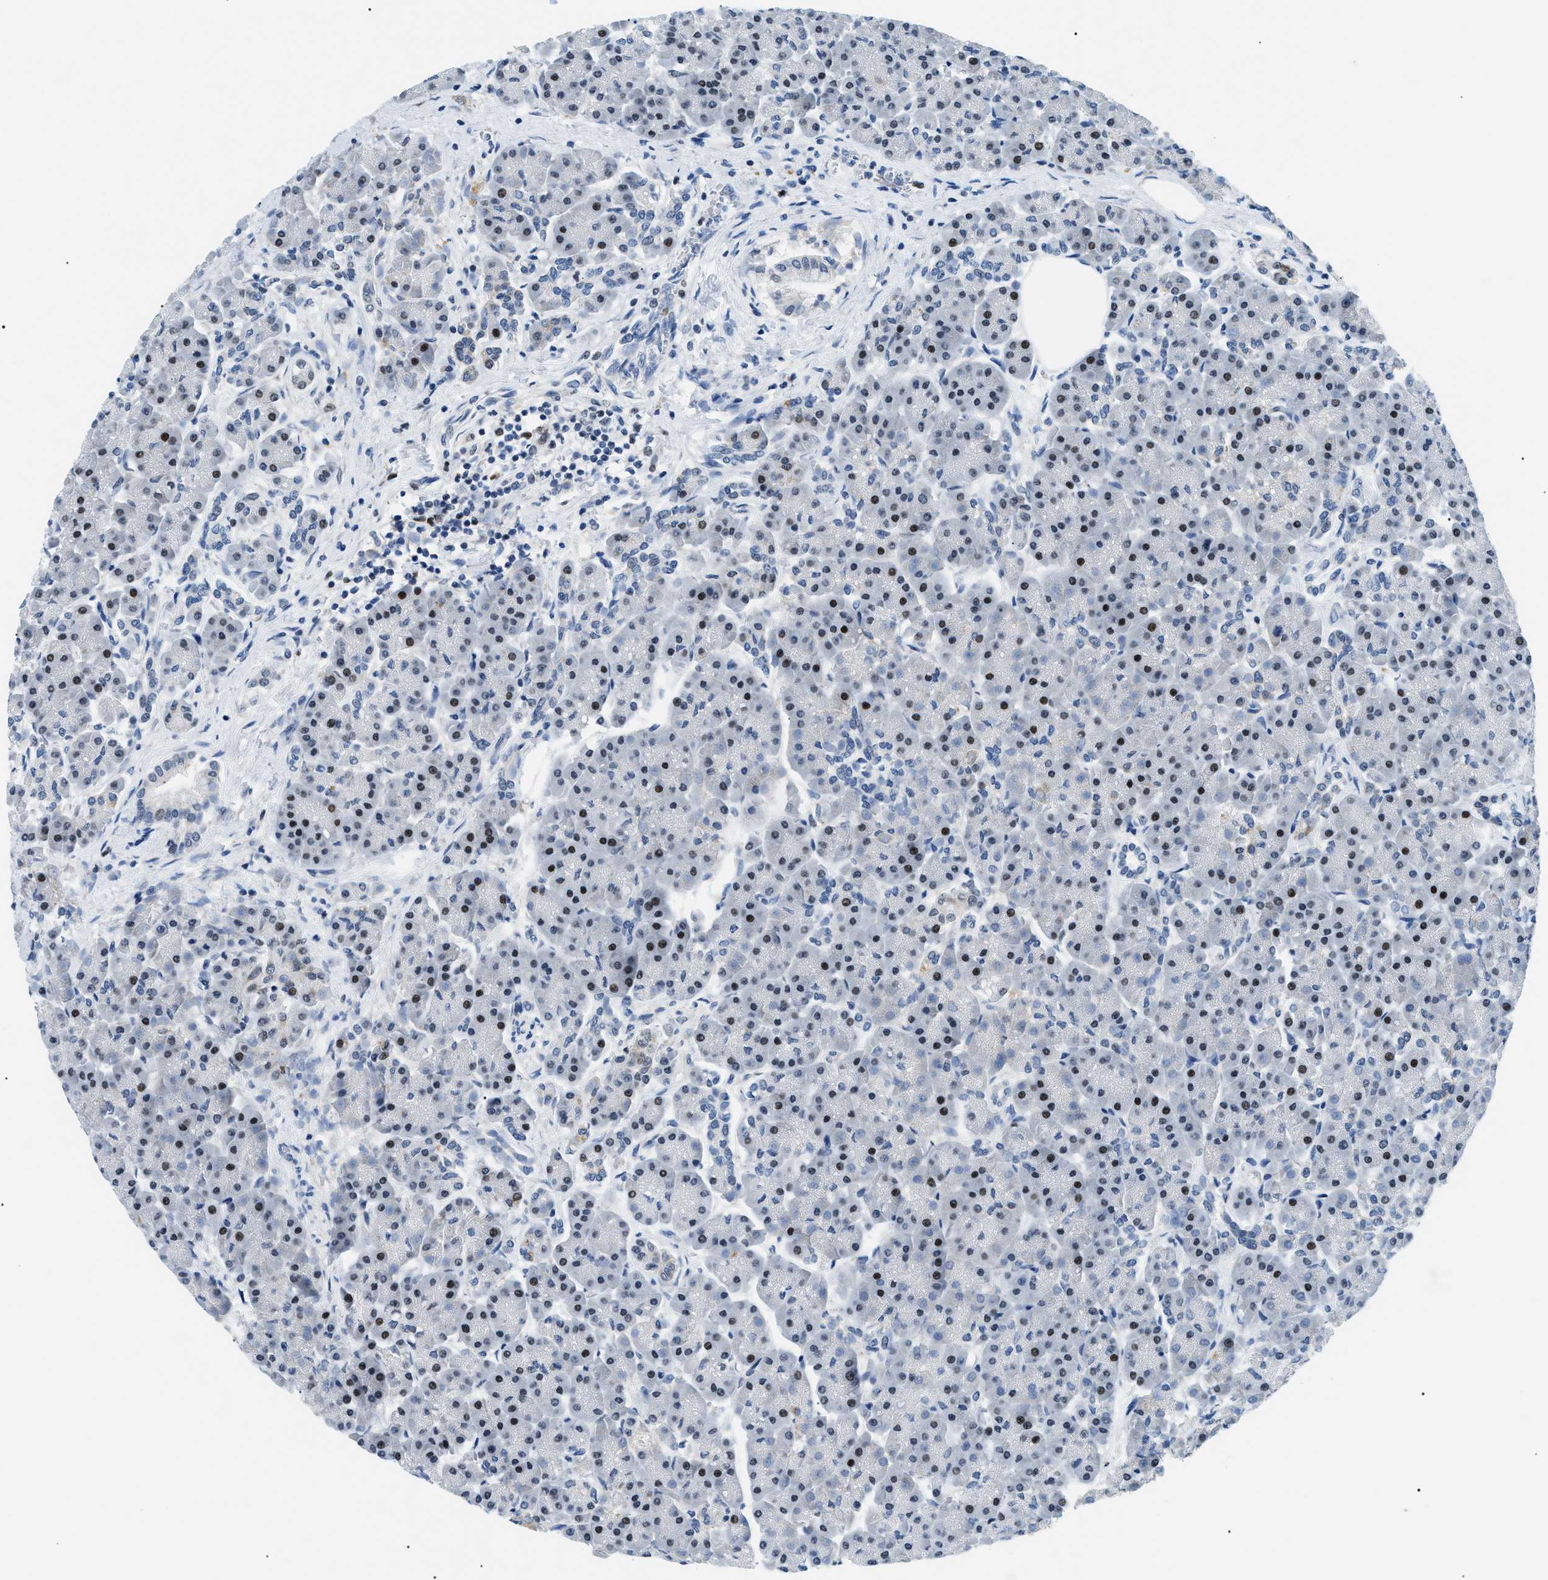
{"staining": {"intensity": "moderate", "quantity": "25%-75%", "location": "nuclear"}, "tissue": "pancreas", "cell_type": "Exocrine glandular cells", "image_type": "normal", "snomed": [{"axis": "morphology", "description": "Normal tissue, NOS"}, {"axis": "topography", "description": "Pancreas"}], "caption": "This image displays IHC staining of normal human pancreas, with medium moderate nuclear positivity in about 25%-75% of exocrine glandular cells.", "gene": "SMARCC1", "patient": {"sex": "female", "age": 70}}